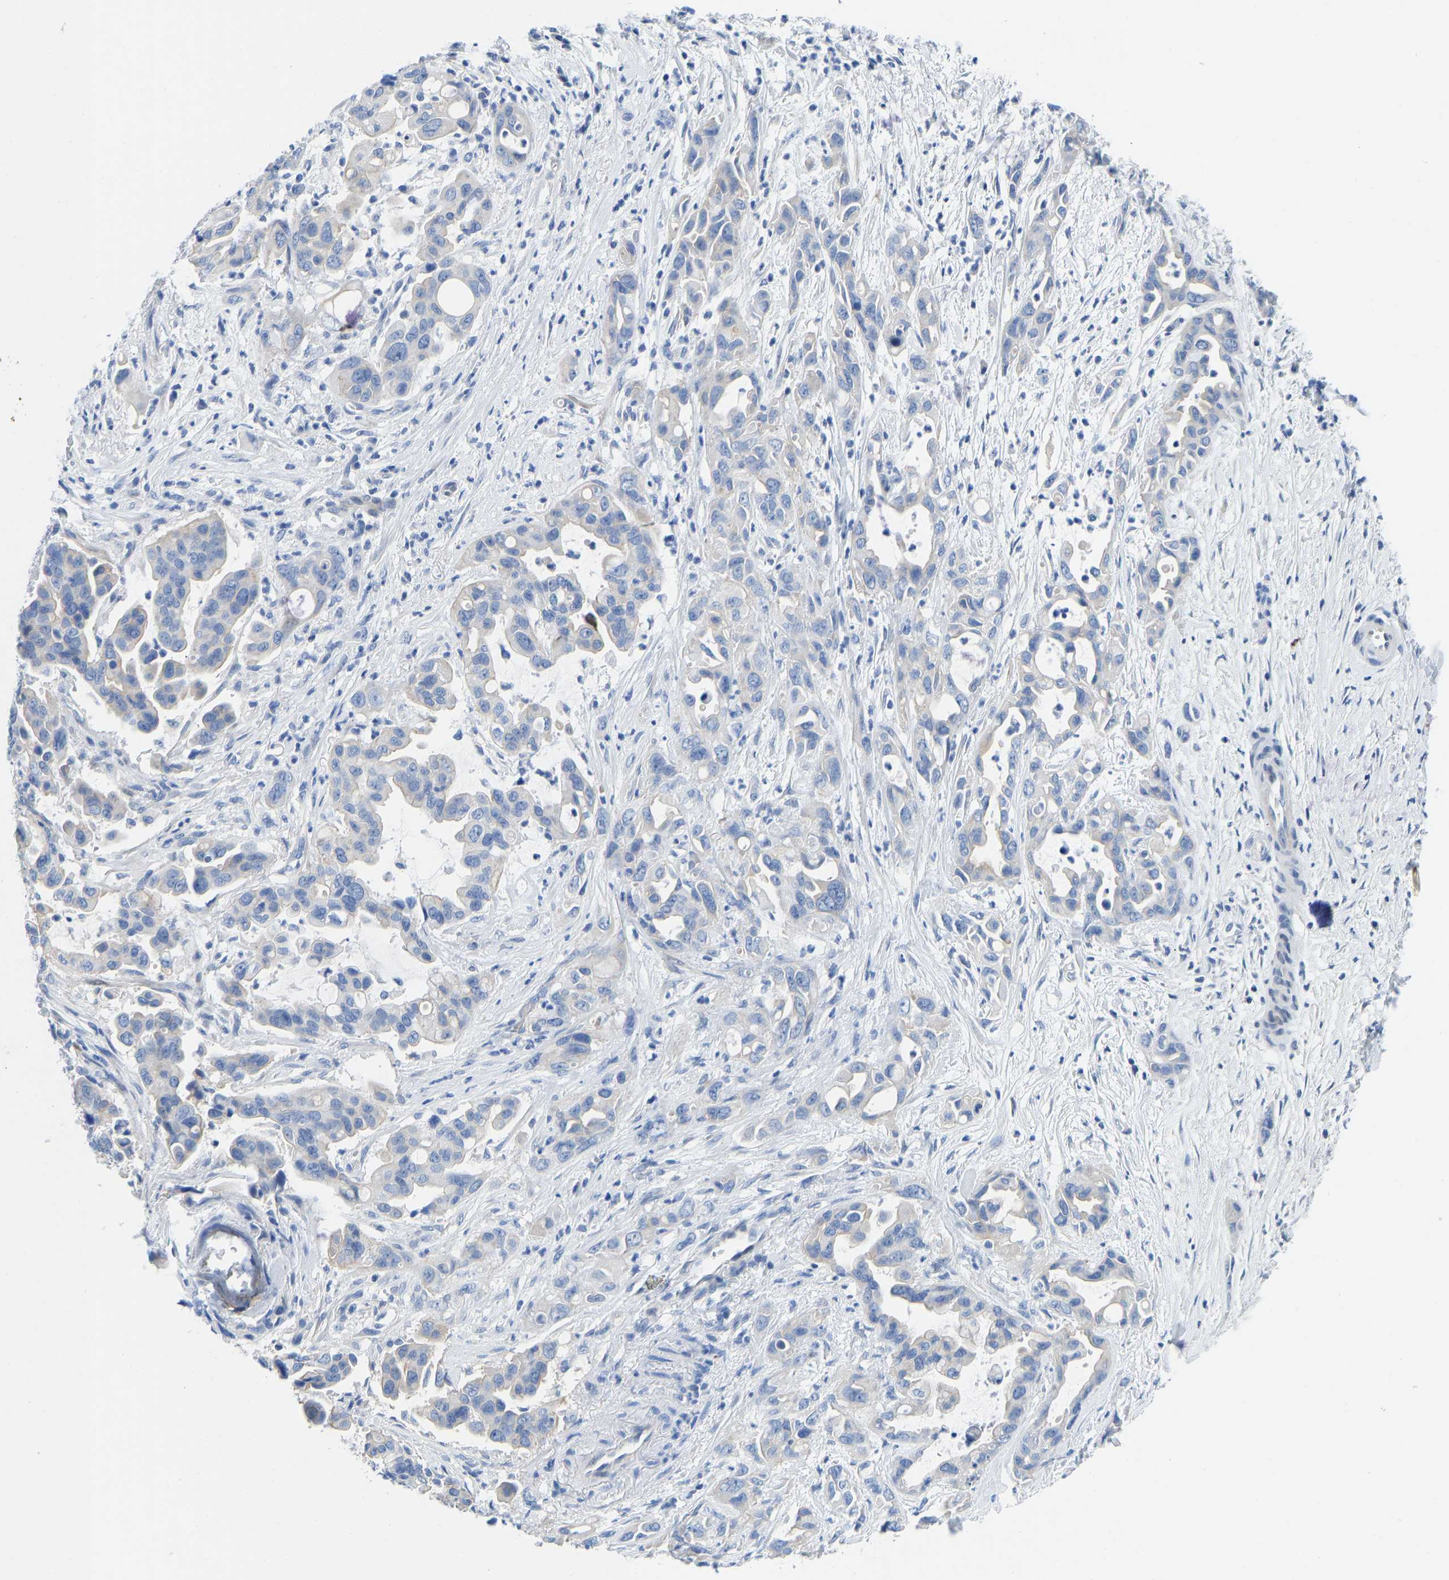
{"staining": {"intensity": "negative", "quantity": "none", "location": "none"}, "tissue": "pancreatic cancer", "cell_type": "Tumor cells", "image_type": "cancer", "snomed": [{"axis": "morphology", "description": "Adenocarcinoma, NOS"}, {"axis": "topography", "description": "Pancreas"}], "caption": "There is no significant positivity in tumor cells of adenocarcinoma (pancreatic).", "gene": "NKAIN3", "patient": {"sex": "female", "age": 70}}